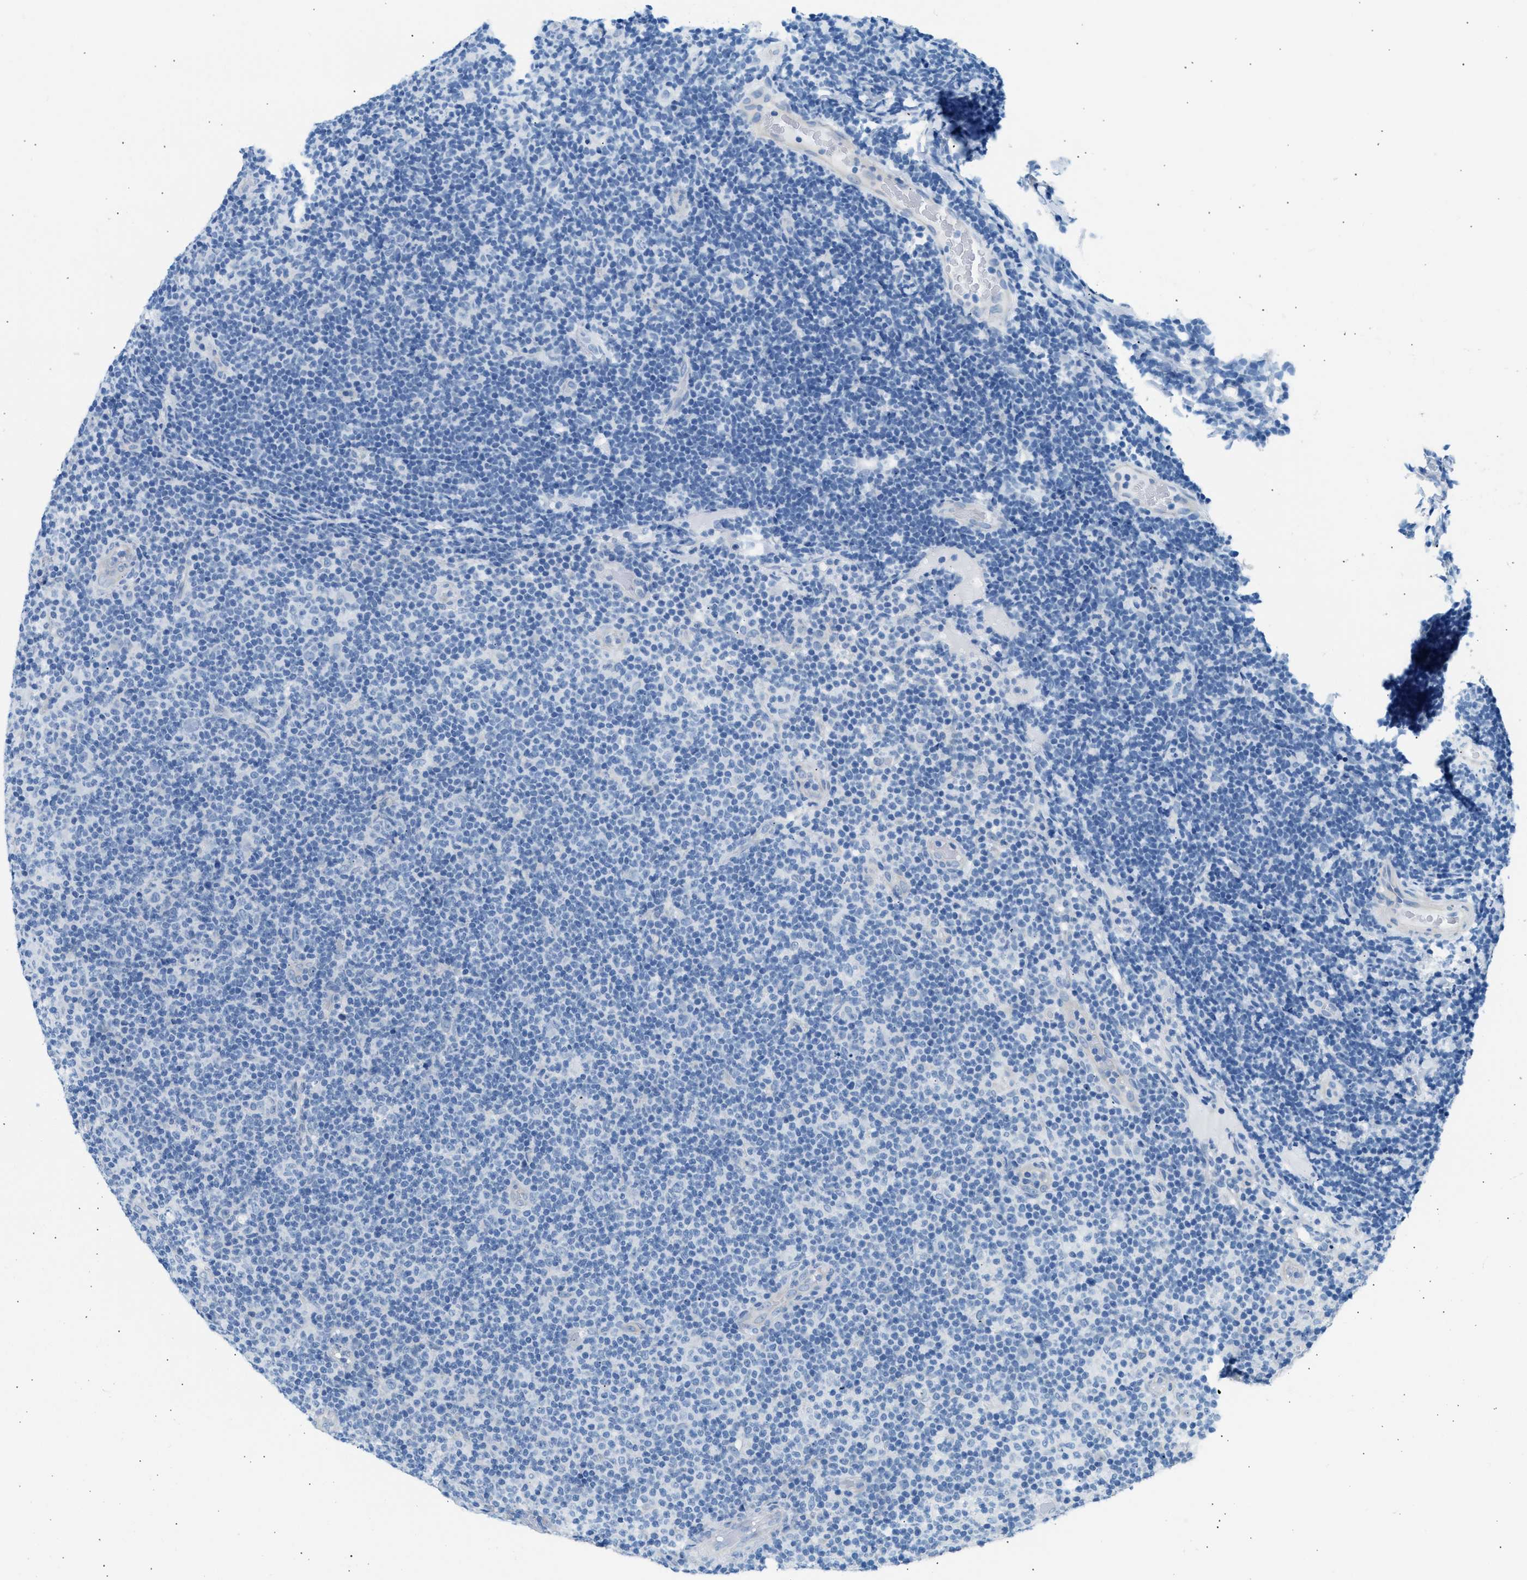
{"staining": {"intensity": "negative", "quantity": "none", "location": "none"}, "tissue": "lymphoma", "cell_type": "Tumor cells", "image_type": "cancer", "snomed": [{"axis": "morphology", "description": "Malignant lymphoma, non-Hodgkin's type, Low grade"}, {"axis": "topography", "description": "Lymph node"}], "caption": "A photomicrograph of human malignant lymphoma, non-Hodgkin's type (low-grade) is negative for staining in tumor cells.", "gene": "SPAM1", "patient": {"sex": "male", "age": 83}}